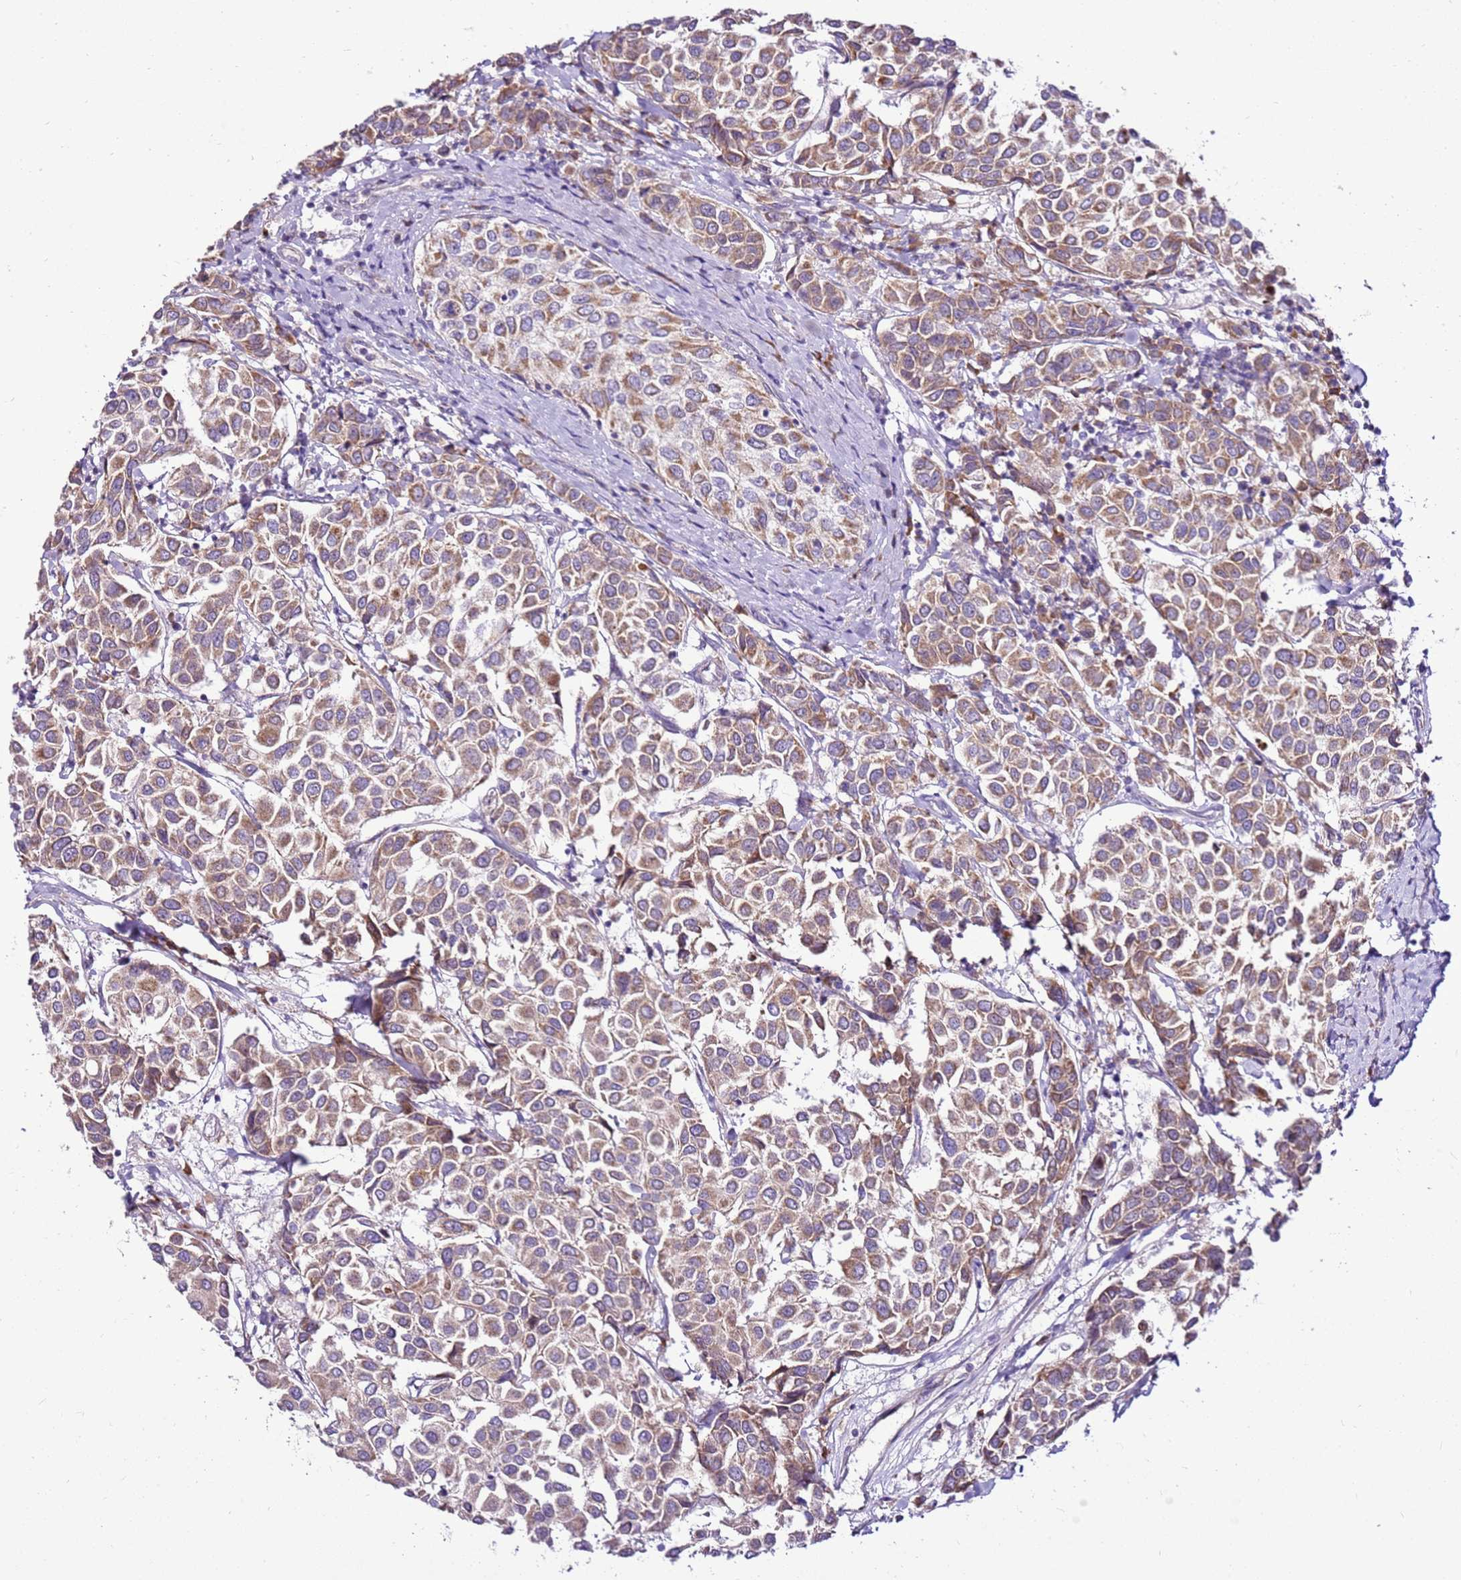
{"staining": {"intensity": "moderate", "quantity": ">75%", "location": "cytoplasmic/membranous"}, "tissue": "breast cancer", "cell_type": "Tumor cells", "image_type": "cancer", "snomed": [{"axis": "morphology", "description": "Duct carcinoma"}, {"axis": "topography", "description": "Breast"}], "caption": "A brown stain shows moderate cytoplasmic/membranous positivity of a protein in human infiltrating ductal carcinoma (breast) tumor cells. The staining is performed using DAB brown chromogen to label protein expression. The nuclei are counter-stained blue using hematoxylin.", "gene": "MRPL36", "patient": {"sex": "female", "age": 55}}